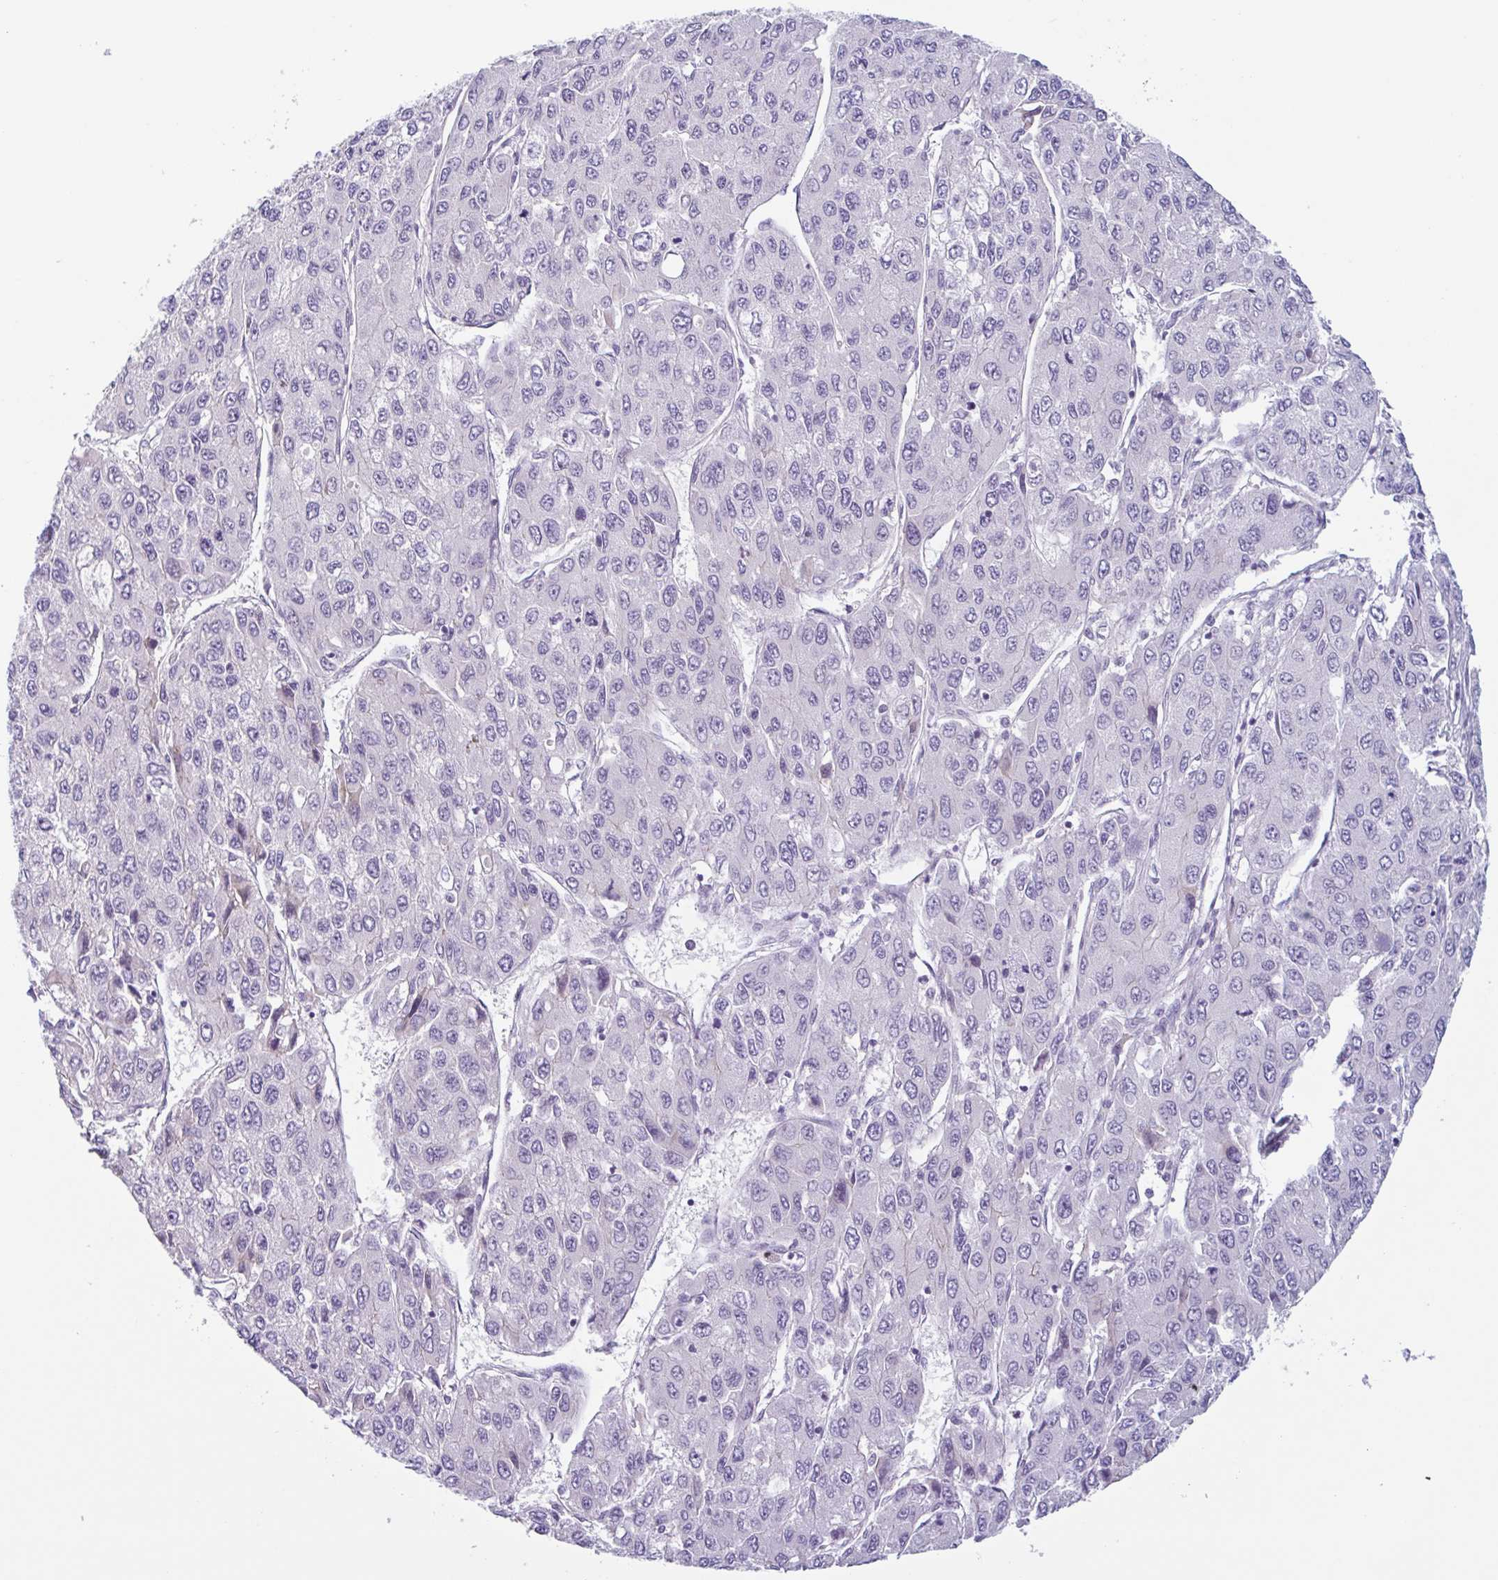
{"staining": {"intensity": "negative", "quantity": "none", "location": "none"}, "tissue": "liver cancer", "cell_type": "Tumor cells", "image_type": "cancer", "snomed": [{"axis": "morphology", "description": "Carcinoma, Hepatocellular, NOS"}, {"axis": "topography", "description": "Liver"}], "caption": "Tumor cells are negative for protein expression in human liver hepatocellular carcinoma. (DAB immunohistochemistry (IHC), high magnification).", "gene": "MYH10", "patient": {"sex": "female", "age": 66}}